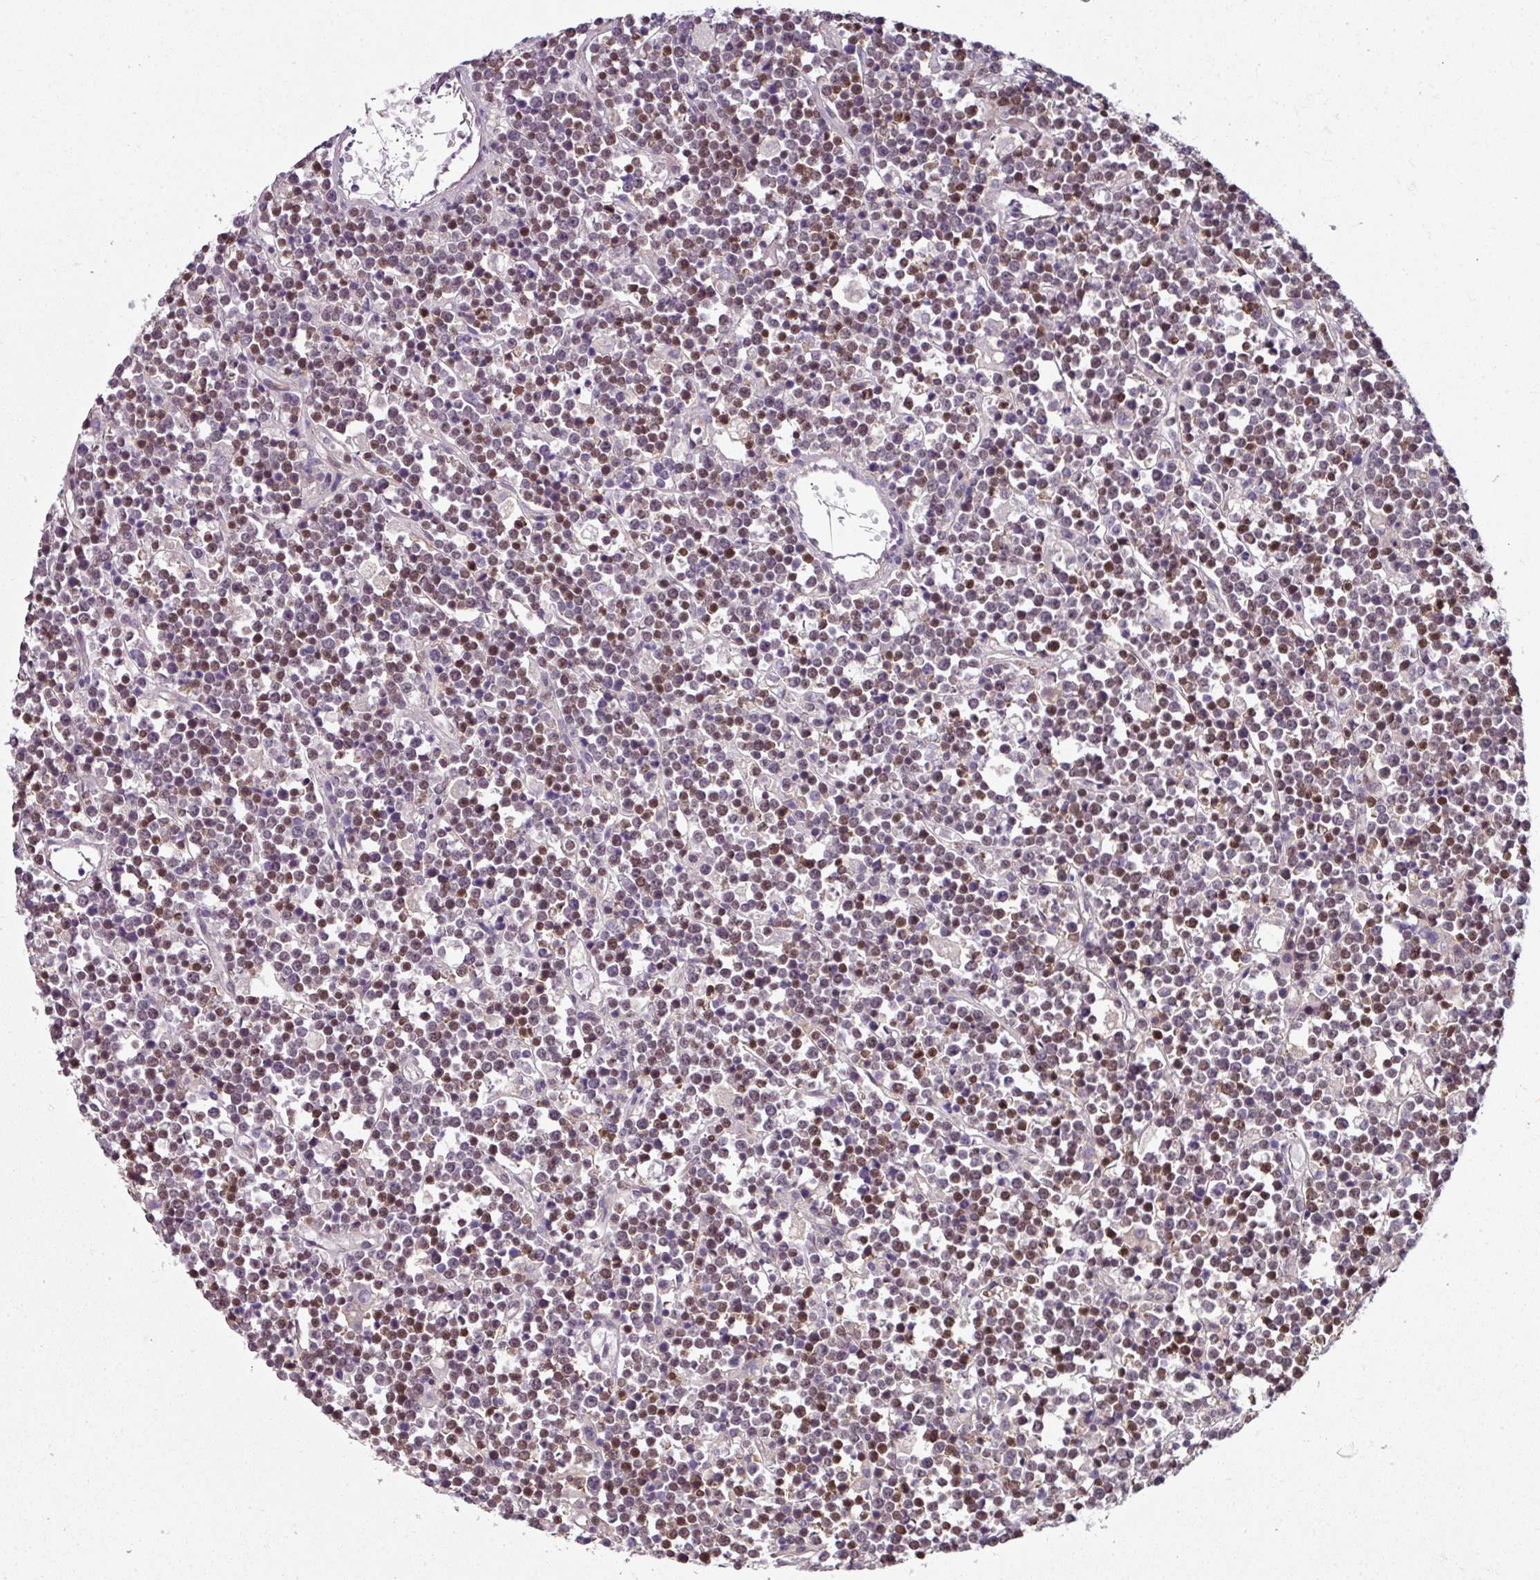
{"staining": {"intensity": "moderate", "quantity": "25%-75%", "location": "nuclear"}, "tissue": "lymphoma", "cell_type": "Tumor cells", "image_type": "cancer", "snomed": [{"axis": "morphology", "description": "Malignant lymphoma, non-Hodgkin's type, High grade"}, {"axis": "topography", "description": "Ovary"}], "caption": "A high-resolution micrograph shows immunohistochemistry (IHC) staining of lymphoma, which reveals moderate nuclear staining in approximately 25%-75% of tumor cells.", "gene": "C19orf33", "patient": {"sex": "female", "age": 56}}